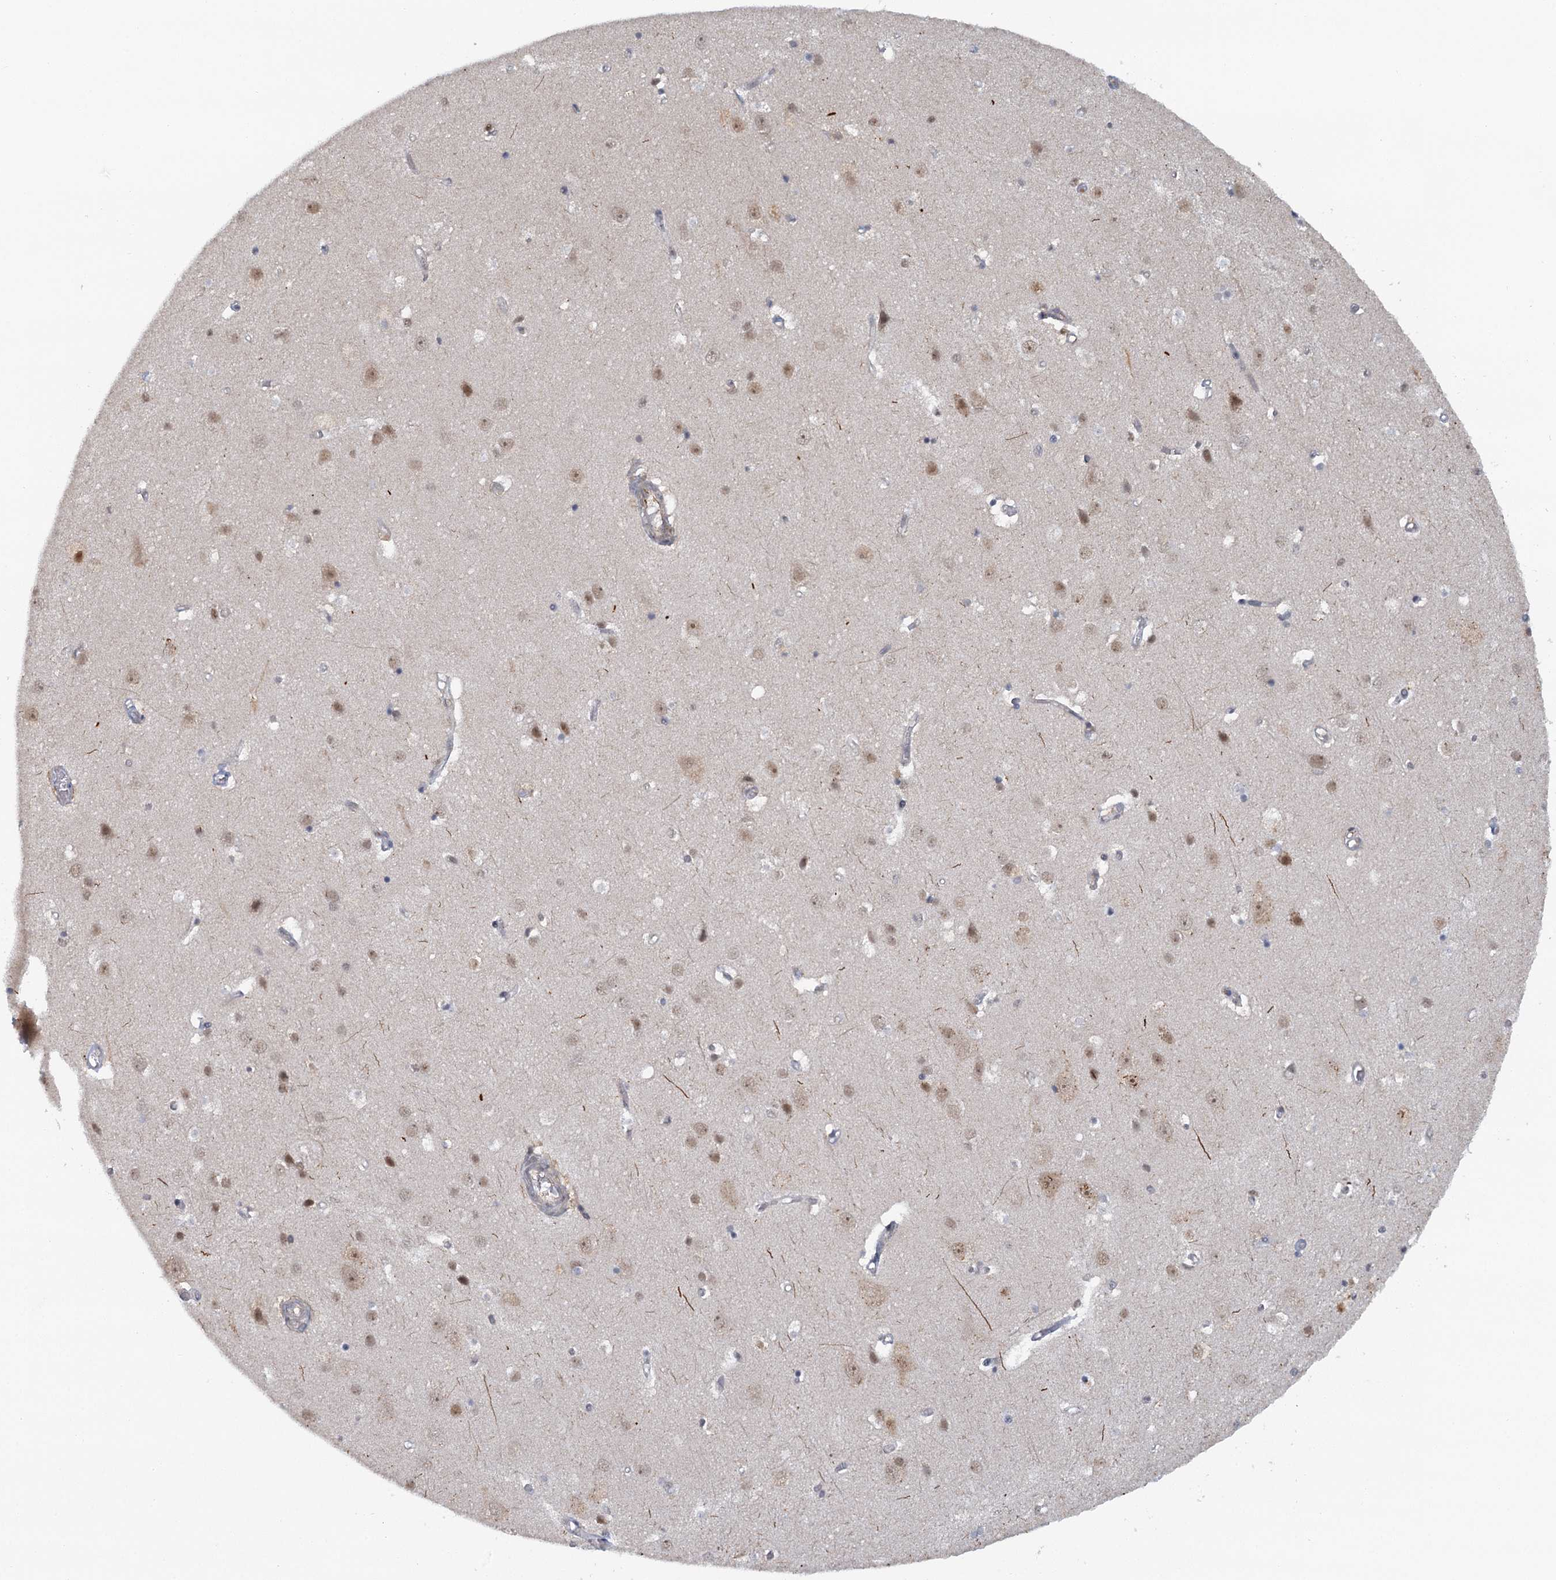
{"staining": {"intensity": "negative", "quantity": "none", "location": "none"}, "tissue": "cerebral cortex", "cell_type": "Endothelial cells", "image_type": "normal", "snomed": [{"axis": "morphology", "description": "Normal tissue, NOS"}, {"axis": "topography", "description": "Cerebral cortex"}], "caption": "A micrograph of human cerebral cortex is negative for staining in endothelial cells. (DAB IHC visualized using brightfield microscopy, high magnification).", "gene": "GPATCH11", "patient": {"sex": "male", "age": 54}}